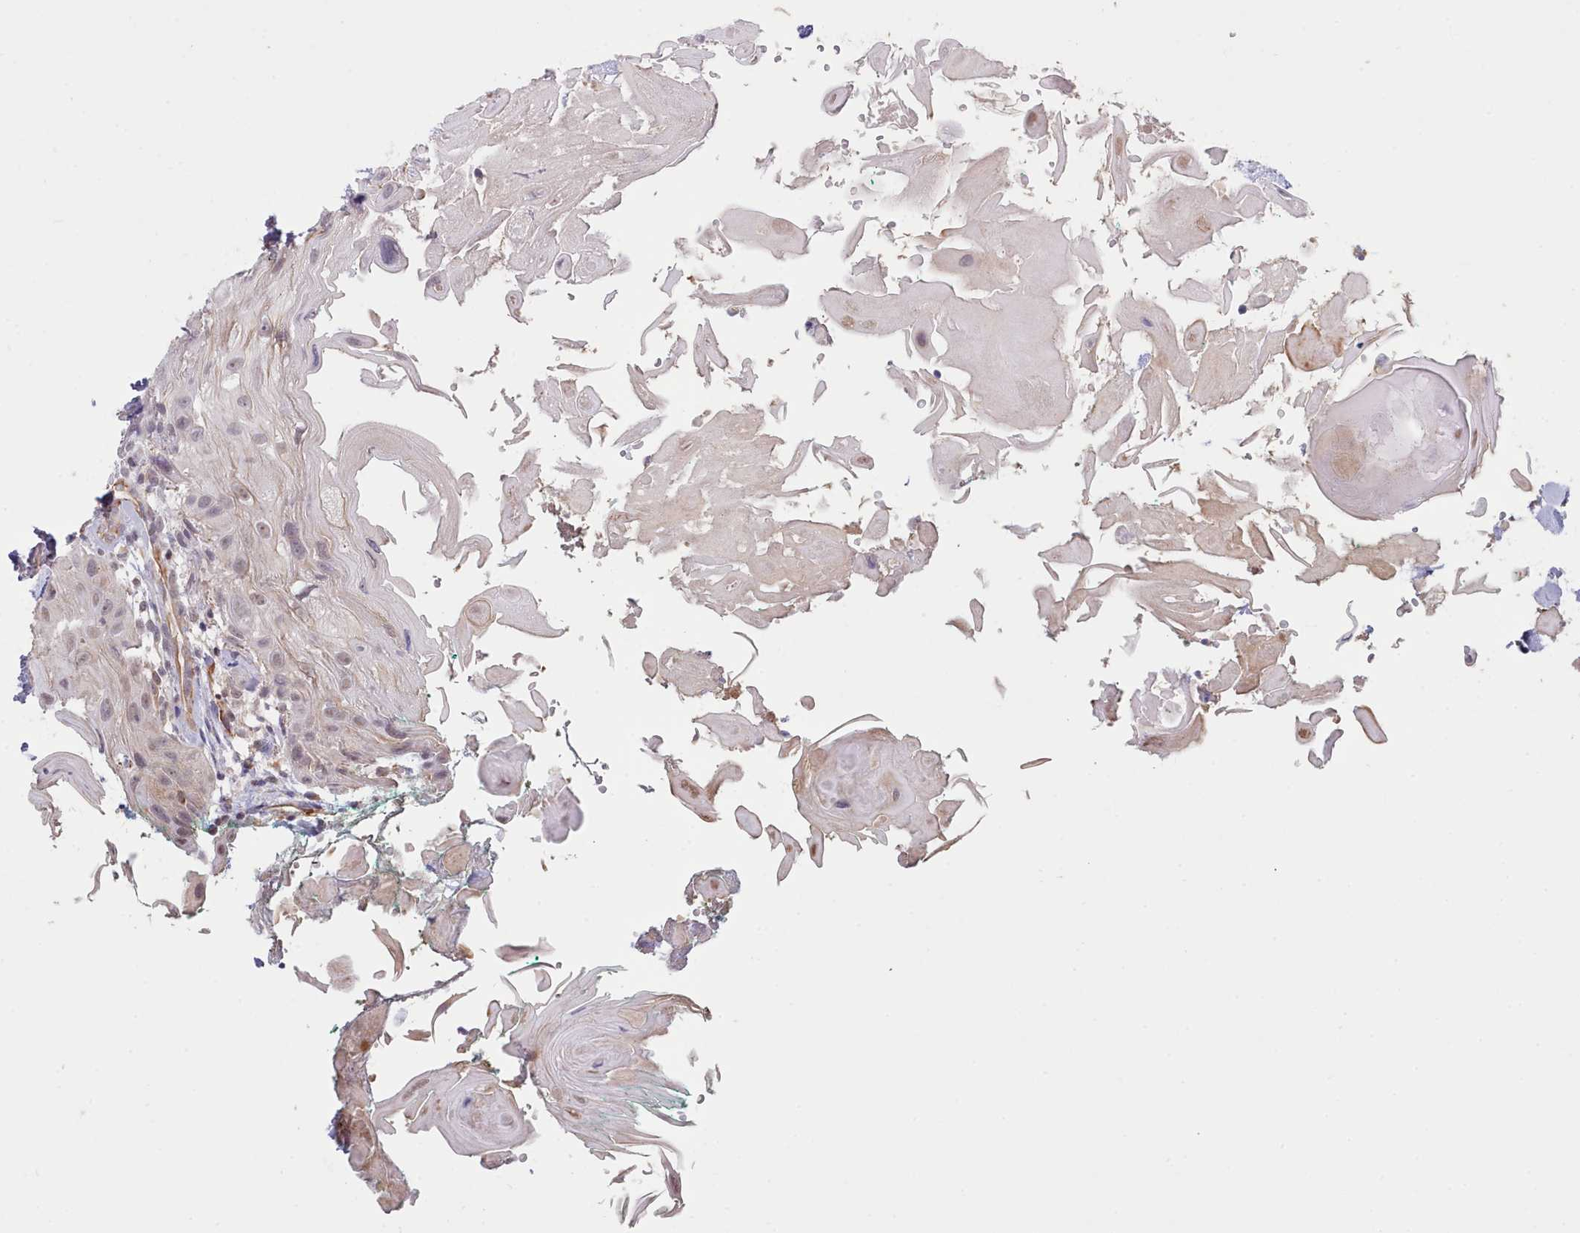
{"staining": {"intensity": "weak", "quantity": "25%-75%", "location": "nuclear"}, "tissue": "head and neck cancer", "cell_type": "Tumor cells", "image_type": "cancer", "snomed": [{"axis": "morphology", "description": "Squamous cell carcinoma, NOS"}, {"axis": "topography", "description": "Head-Neck"}], "caption": "Immunohistochemistry micrograph of head and neck cancer (squamous cell carcinoma) stained for a protein (brown), which shows low levels of weak nuclear staining in about 25%-75% of tumor cells.", "gene": "ZC3H13", "patient": {"sex": "male", "age": 81}}